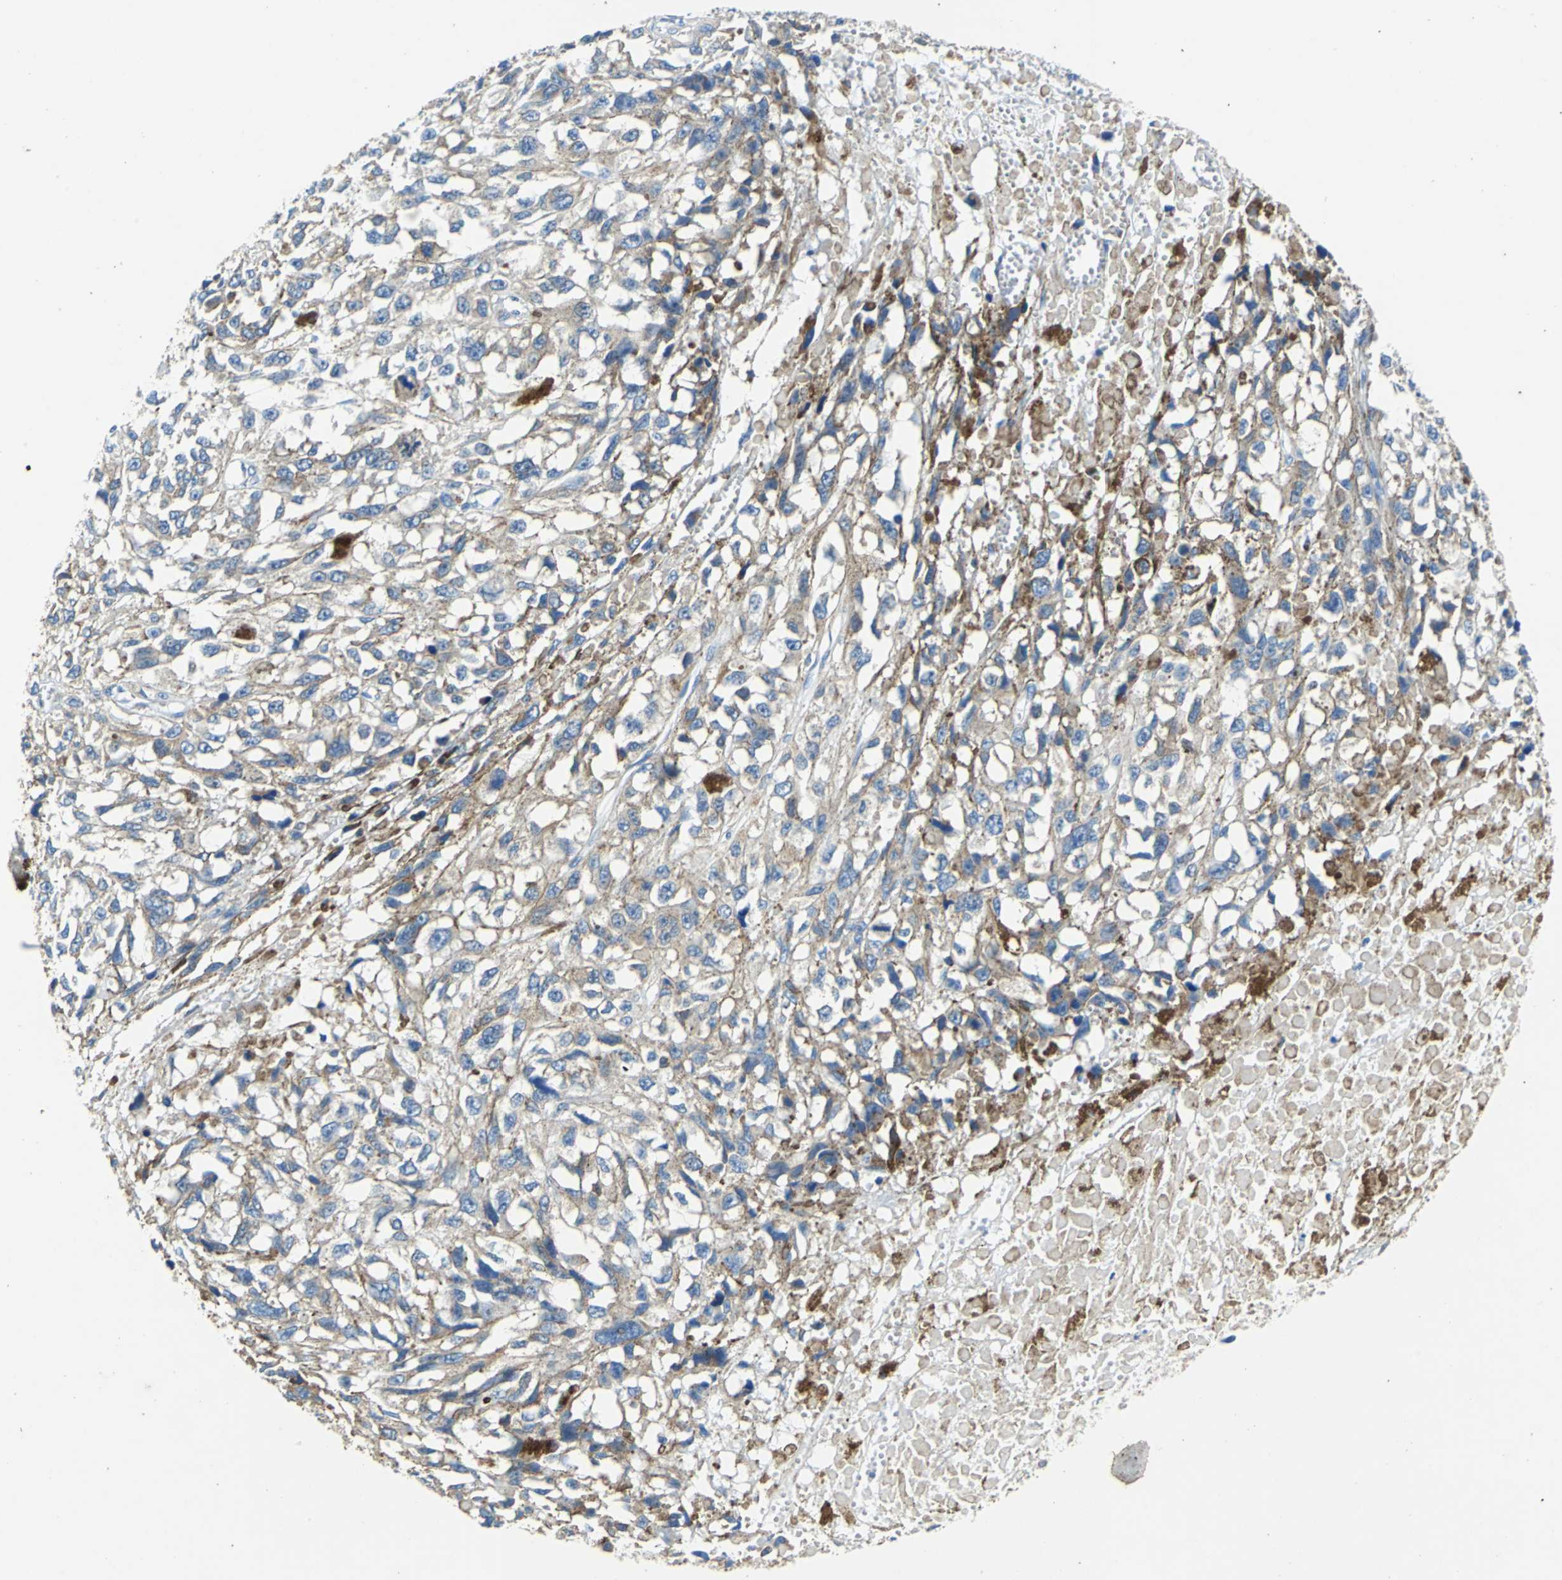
{"staining": {"intensity": "negative", "quantity": "none", "location": "none"}, "tissue": "melanoma", "cell_type": "Tumor cells", "image_type": "cancer", "snomed": [{"axis": "morphology", "description": "Malignant melanoma, Metastatic site"}, {"axis": "topography", "description": "Lymph node"}], "caption": "The immunohistochemistry photomicrograph has no significant expression in tumor cells of malignant melanoma (metastatic site) tissue.", "gene": "TEX264", "patient": {"sex": "male", "age": 59}}